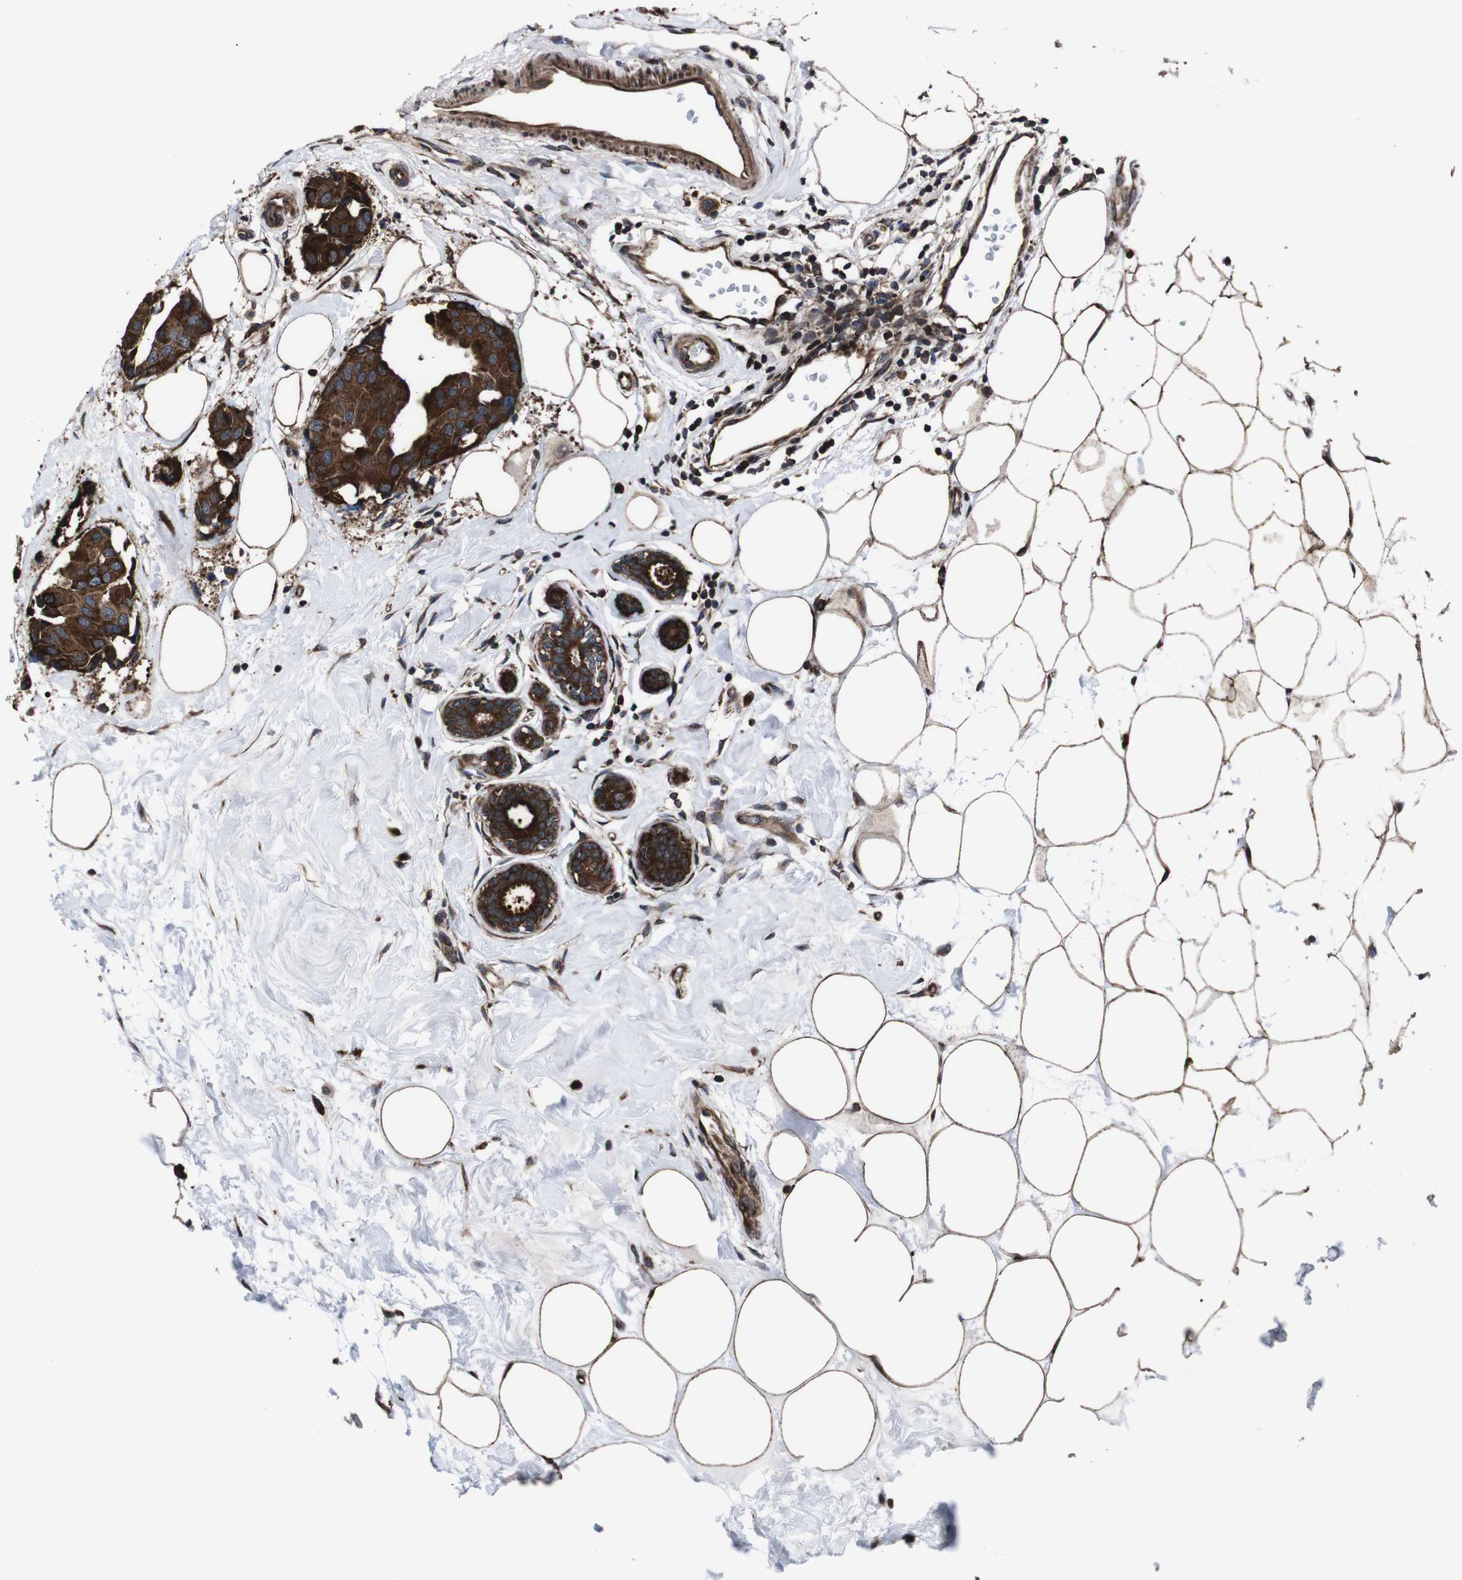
{"staining": {"intensity": "strong", "quantity": ">75%", "location": "cytoplasmic/membranous"}, "tissue": "breast cancer", "cell_type": "Tumor cells", "image_type": "cancer", "snomed": [{"axis": "morphology", "description": "Normal tissue, NOS"}, {"axis": "morphology", "description": "Duct carcinoma"}, {"axis": "topography", "description": "Breast"}], "caption": "Breast cancer (infiltrating ductal carcinoma) stained with a brown dye exhibits strong cytoplasmic/membranous positive expression in about >75% of tumor cells.", "gene": "EIF4A2", "patient": {"sex": "female", "age": 39}}